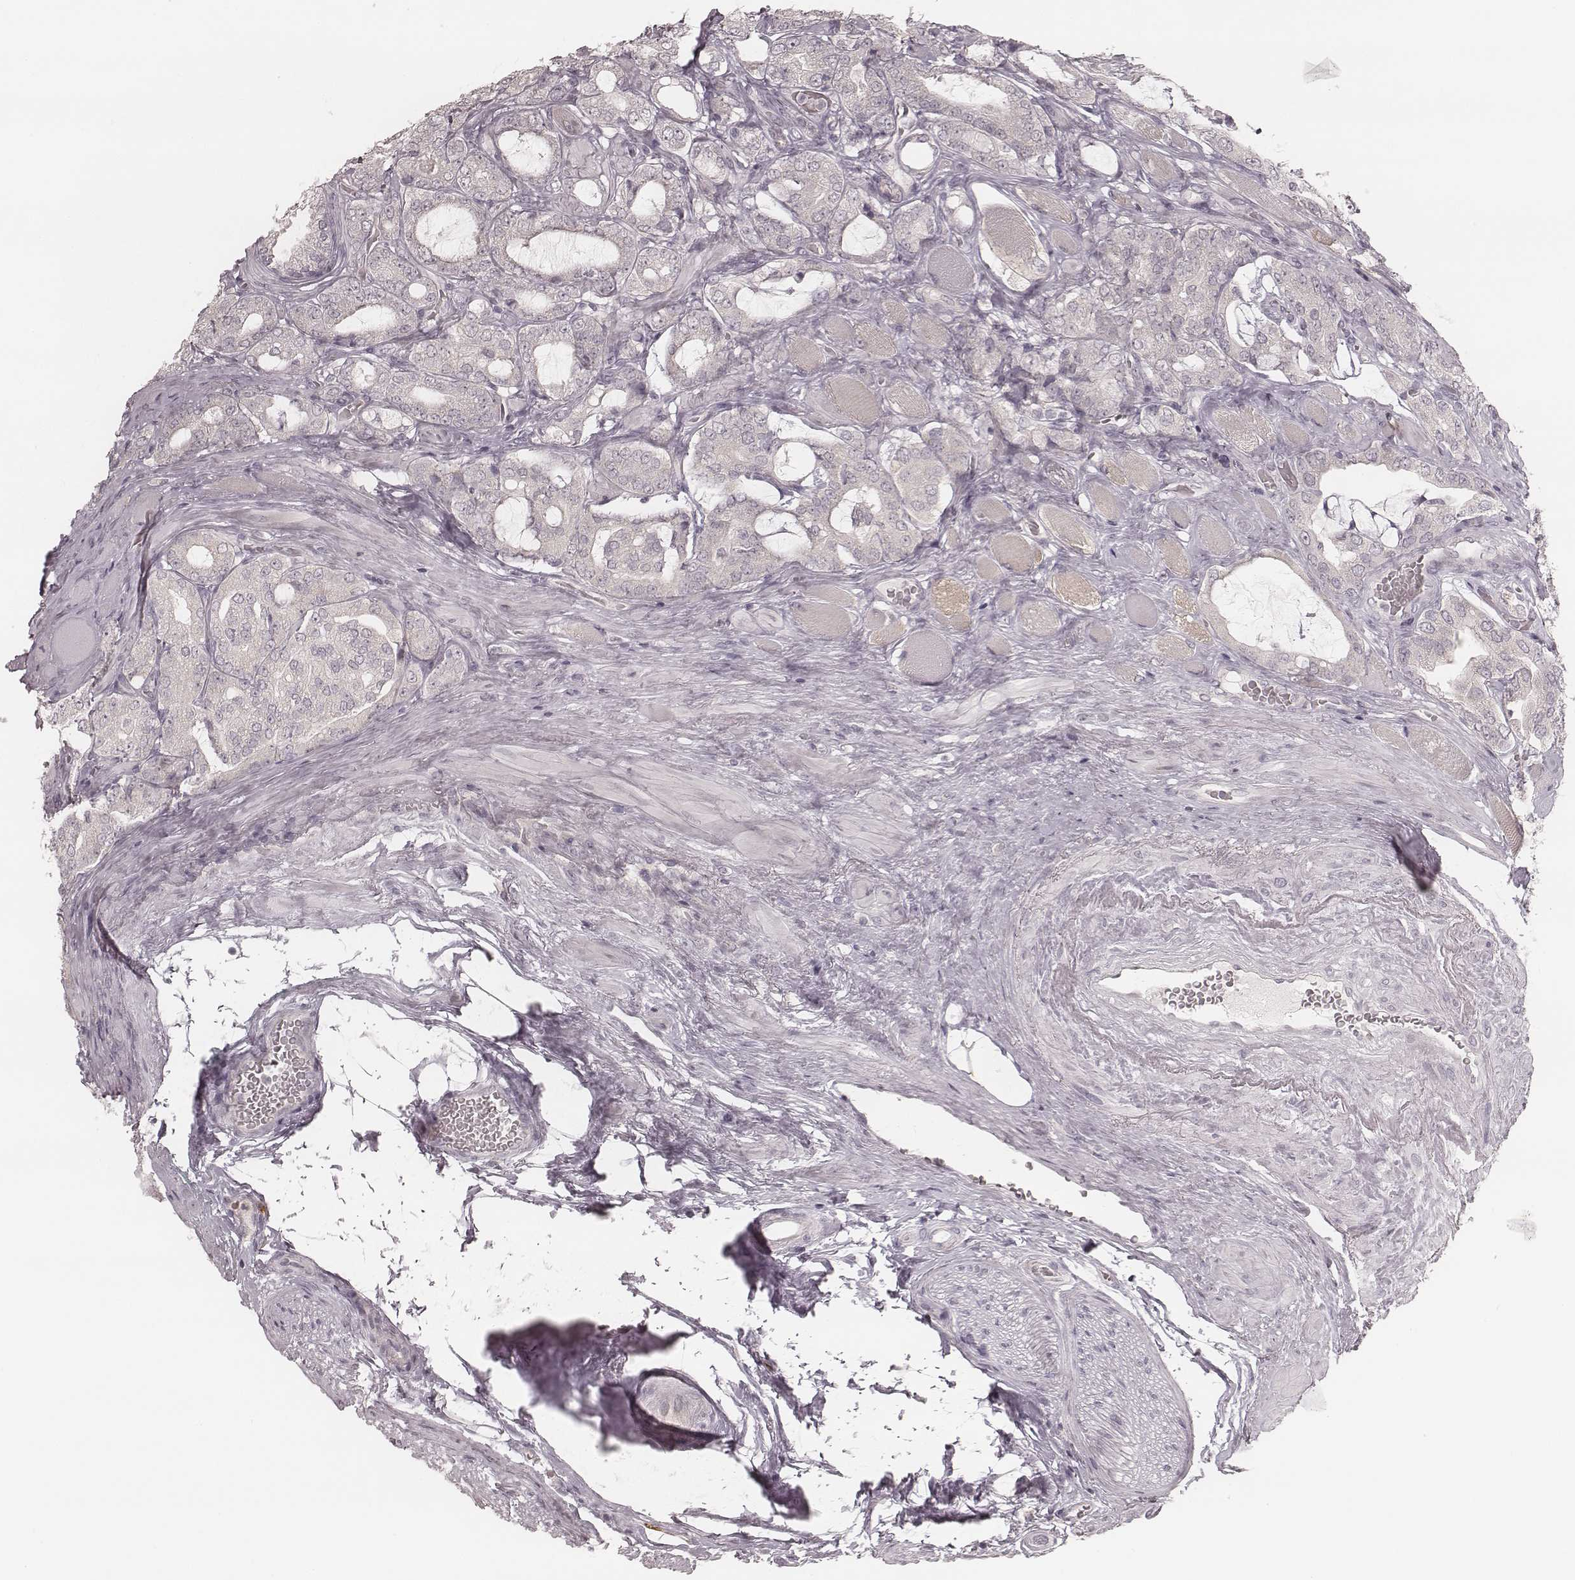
{"staining": {"intensity": "negative", "quantity": "none", "location": "none"}, "tissue": "prostate cancer", "cell_type": "Tumor cells", "image_type": "cancer", "snomed": [{"axis": "morphology", "description": "Adenocarcinoma, NOS"}, {"axis": "topography", "description": "Prostate"}], "caption": "DAB (3,3'-diaminobenzidine) immunohistochemical staining of human prostate adenocarcinoma reveals no significant positivity in tumor cells.", "gene": "ACACB", "patient": {"sex": "male", "age": 64}}